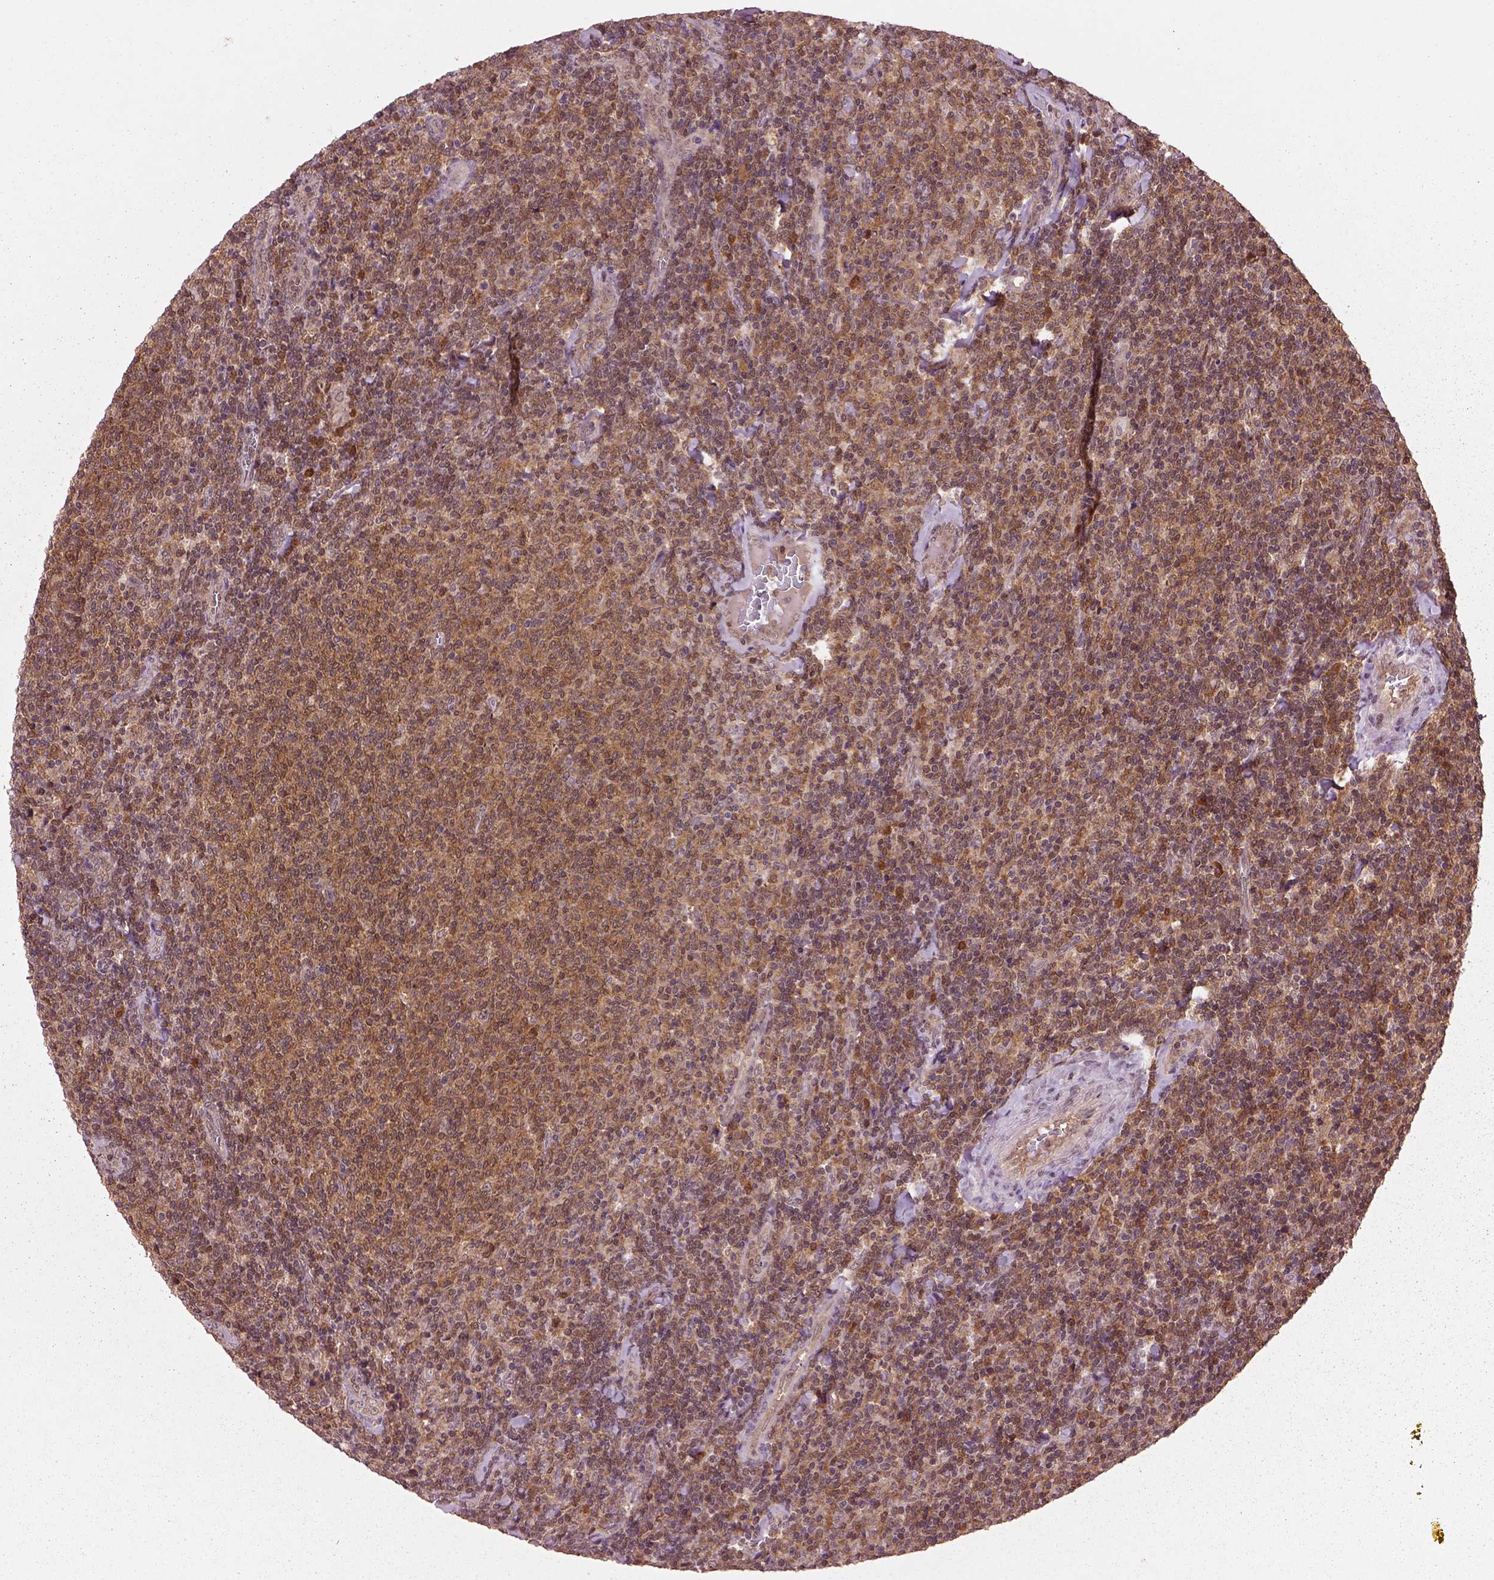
{"staining": {"intensity": "moderate", "quantity": ">75%", "location": "cytoplasmic/membranous"}, "tissue": "lymphoma", "cell_type": "Tumor cells", "image_type": "cancer", "snomed": [{"axis": "morphology", "description": "Malignant lymphoma, non-Hodgkin's type, Low grade"}, {"axis": "topography", "description": "Lymph node"}], "caption": "Tumor cells display moderate cytoplasmic/membranous positivity in approximately >75% of cells in lymphoma.", "gene": "MDP1", "patient": {"sex": "male", "age": 52}}